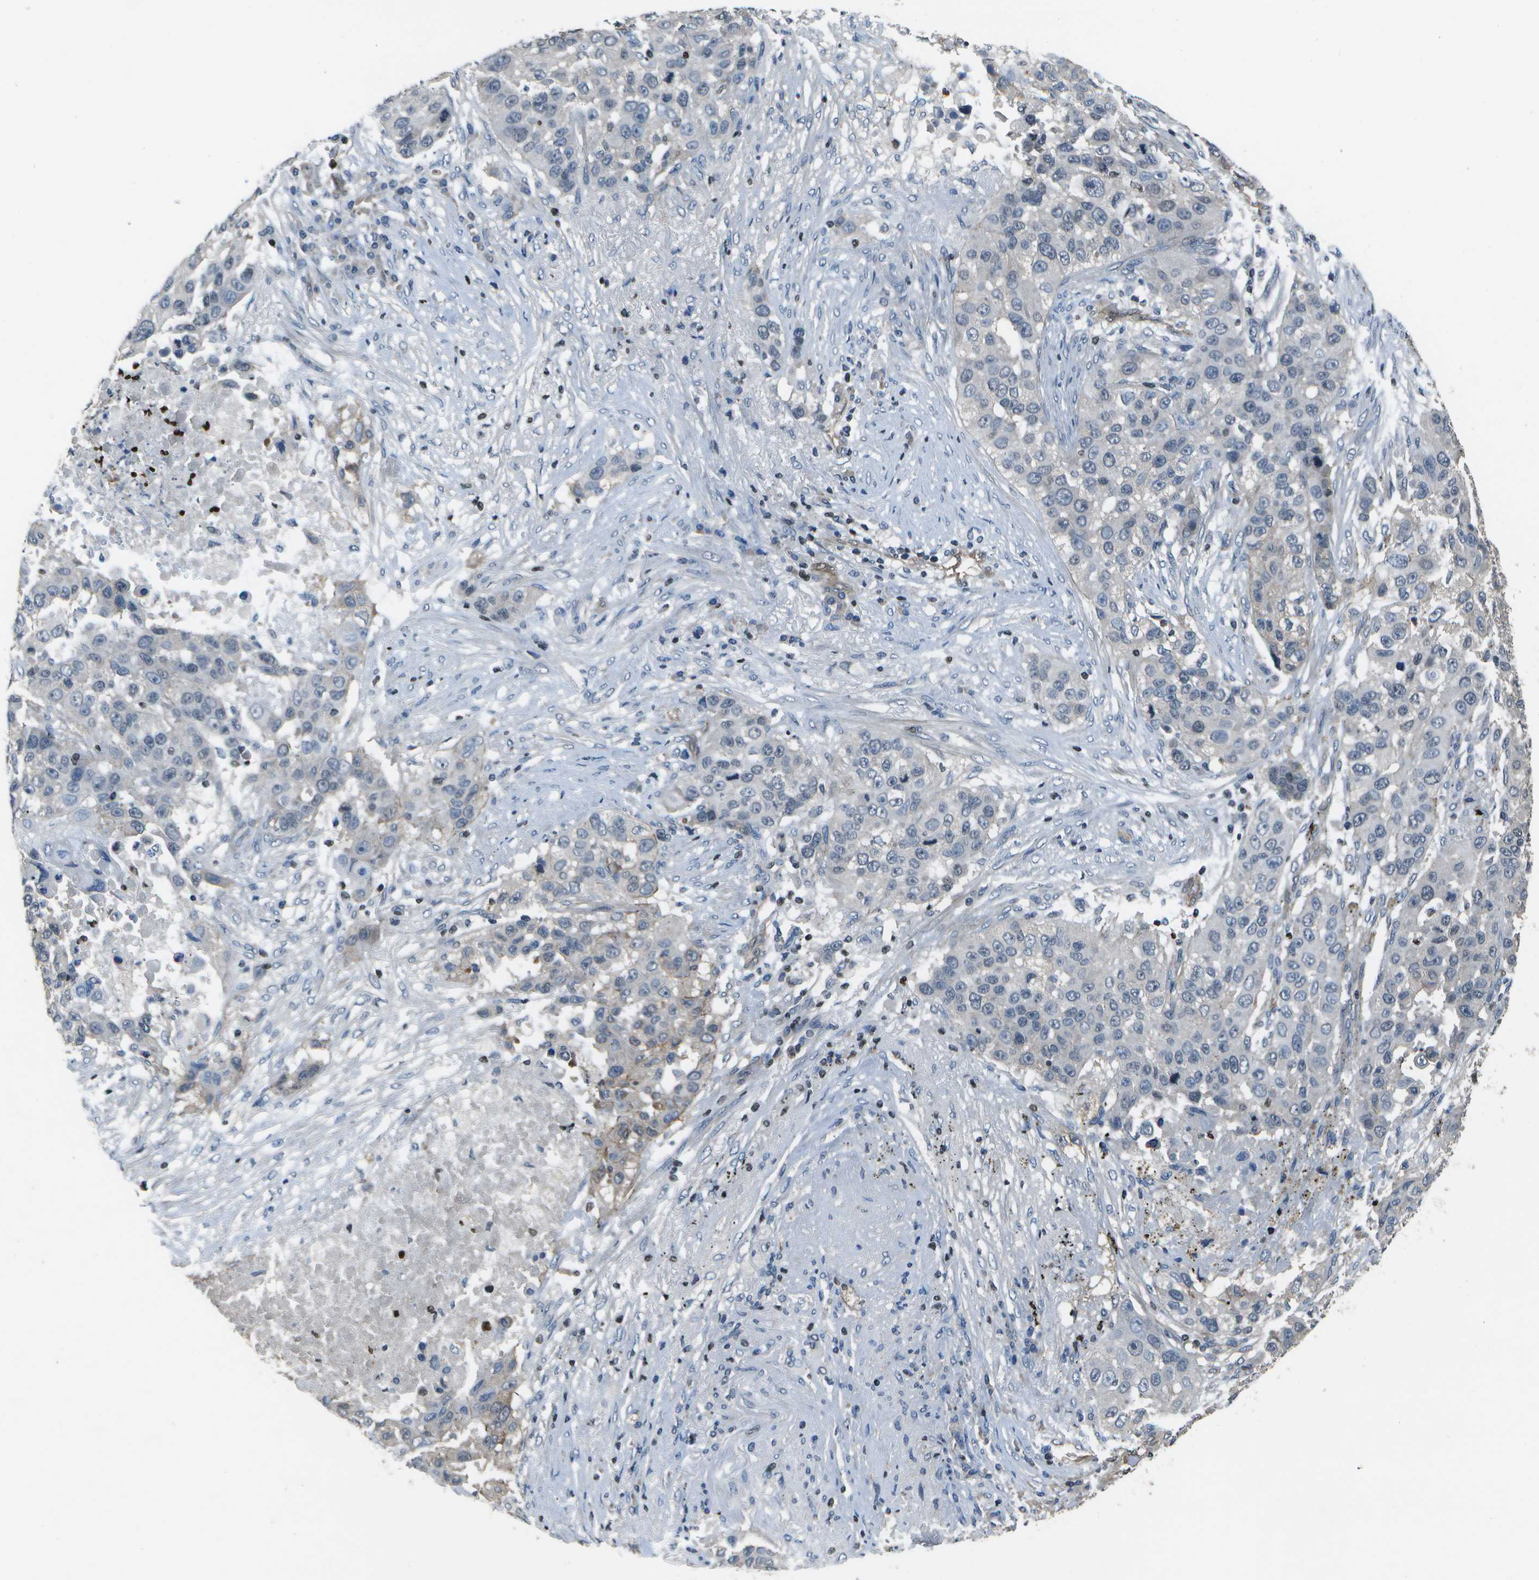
{"staining": {"intensity": "negative", "quantity": "none", "location": "none"}, "tissue": "lung cancer", "cell_type": "Tumor cells", "image_type": "cancer", "snomed": [{"axis": "morphology", "description": "Squamous cell carcinoma, NOS"}, {"axis": "topography", "description": "Lung"}], "caption": "Lung squamous cell carcinoma stained for a protein using immunohistochemistry displays no positivity tumor cells.", "gene": "PDLIM1", "patient": {"sex": "male", "age": 57}}